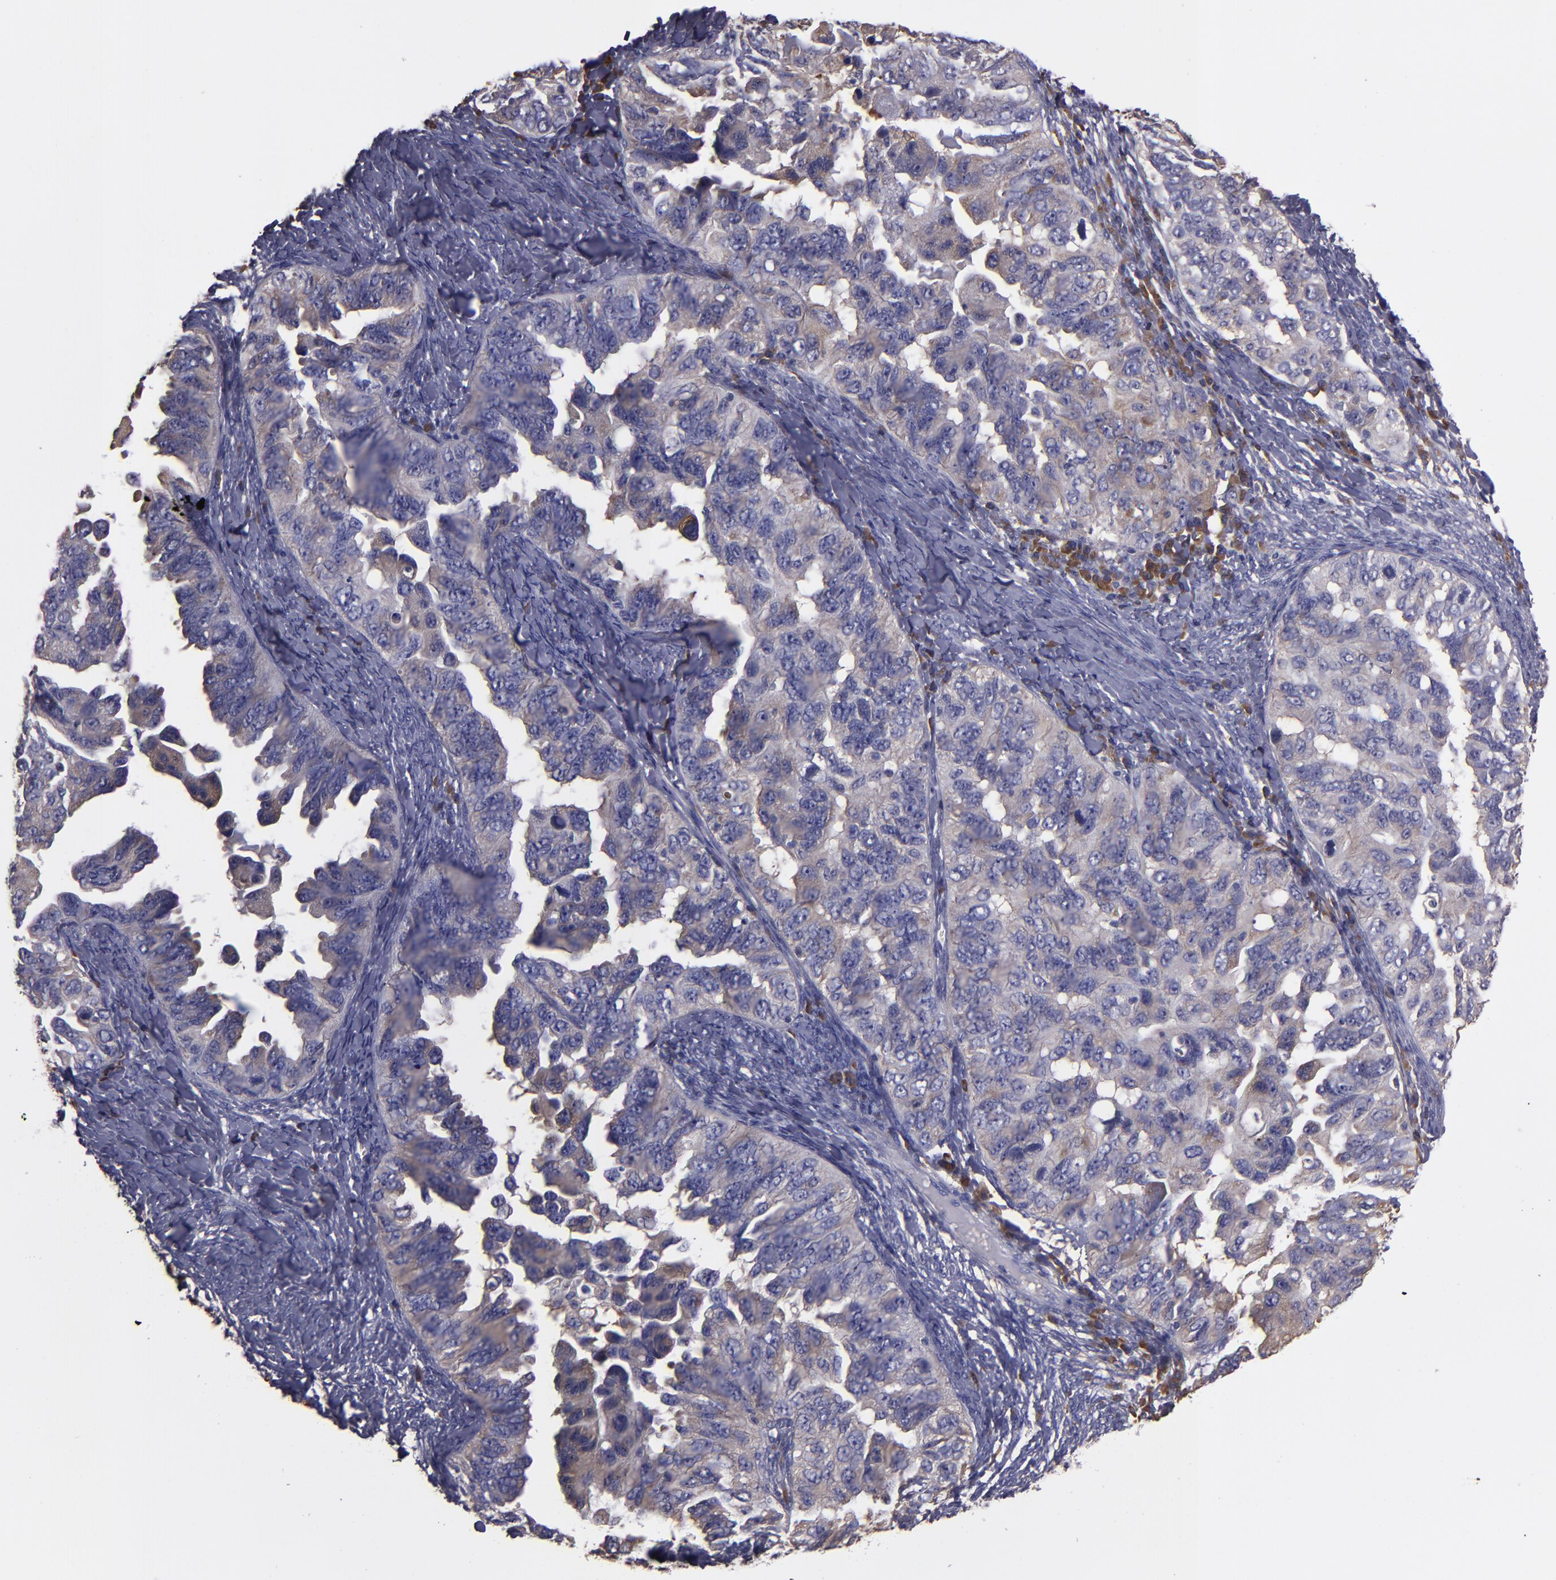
{"staining": {"intensity": "weak", "quantity": "<25%", "location": "cytoplasmic/membranous"}, "tissue": "ovarian cancer", "cell_type": "Tumor cells", "image_type": "cancer", "snomed": [{"axis": "morphology", "description": "Cystadenocarcinoma, serous, NOS"}, {"axis": "topography", "description": "Ovary"}], "caption": "This is an immunohistochemistry histopathology image of human ovarian serous cystadenocarcinoma. There is no positivity in tumor cells.", "gene": "CARS1", "patient": {"sex": "female", "age": 82}}